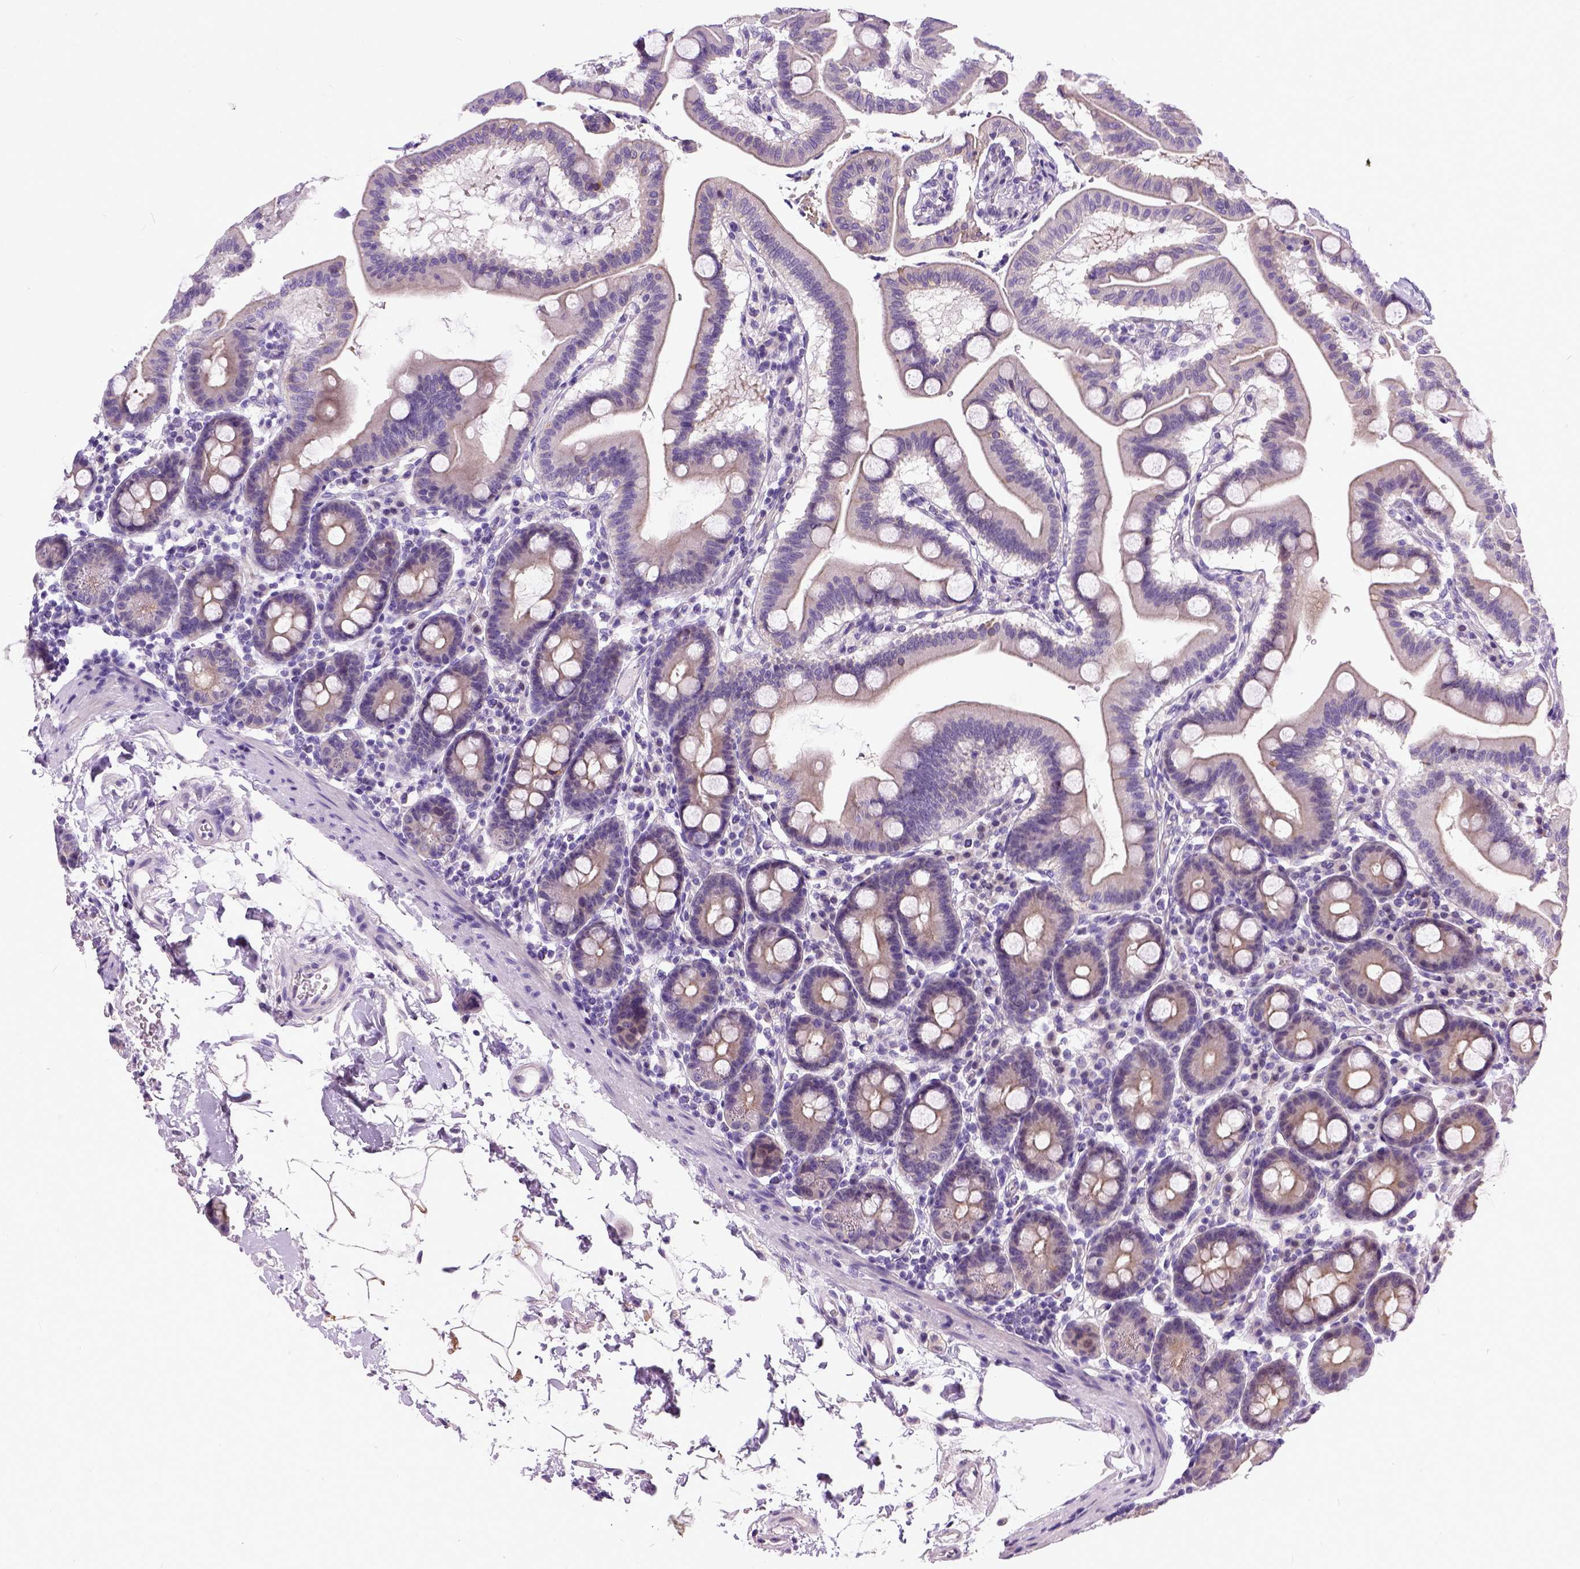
{"staining": {"intensity": "weak", "quantity": ">75%", "location": "cytoplasmic/membranous"}, "tissue": "duodenum", "cell_type": "Glandular cells", "image_type": "normal", "snomed": [{"axis": "morphology", "description": "Normal tissue, NOS"}, {"axis": "topography", "description": "Pancreas"}, {"axis": "topography", "description": "Duodenum"}], "caption": "Protein staining of benign duodenum exhibits weak cytoplasmic/membranous expression in about >75% of glandular cells.", "gene": "NEK5", "patient": {"sex": "male", "age": 59}}